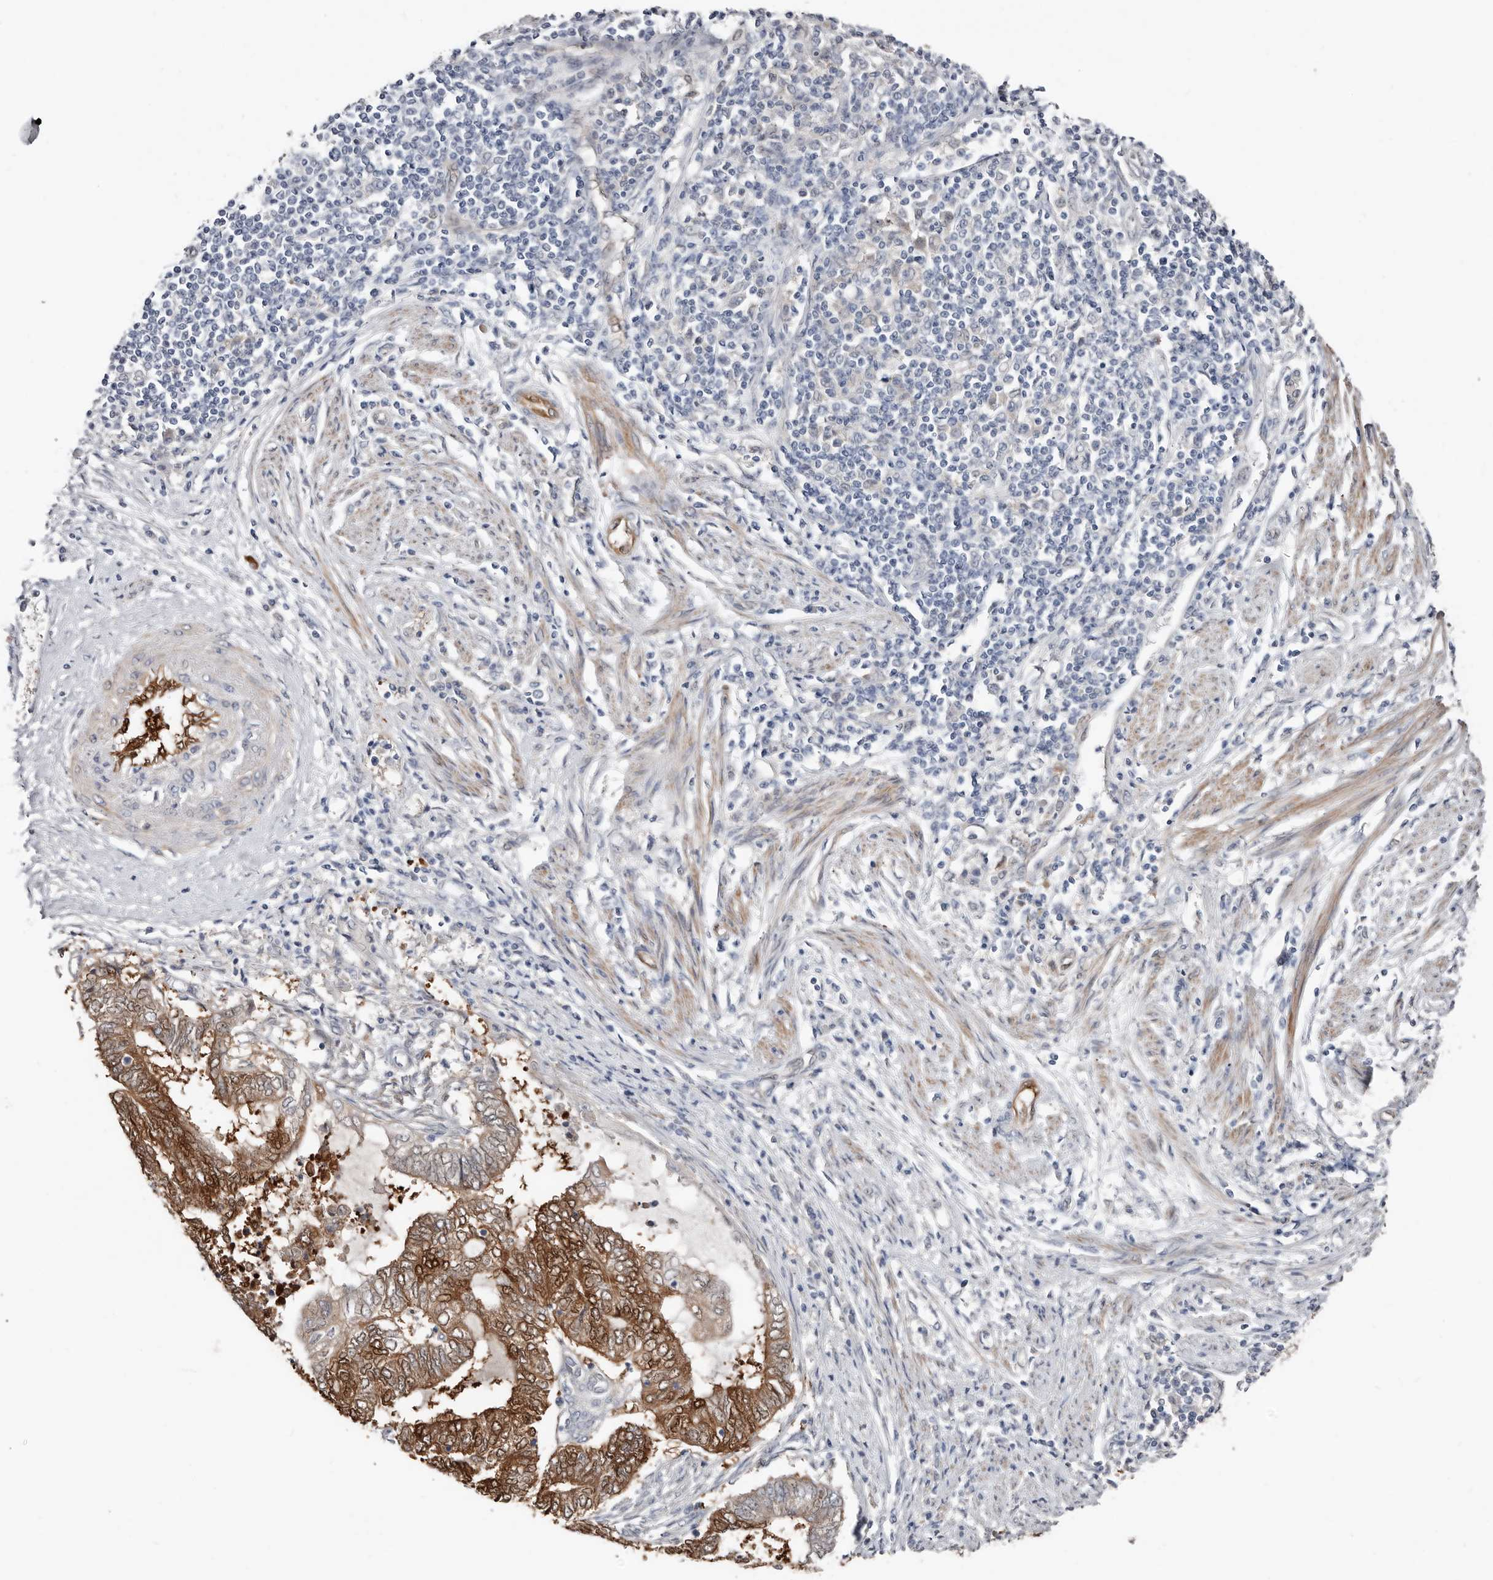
{"staining": {"intensity": "strong", "quantity": ">75%", "location": "cytoplasmic/membranous"}, "tissue": "endometrial cancer", "cell_type": "Tumor cells", "image_type": "cancer", "snomed": [{"axis": "morphology", "description": "Adenocarcinoma, NOS"}, {"axis": "topography", "description": "Uterus"}, {"axis": "topography", "description": "Endometrium"}], "caption": "A high amount of strong cytoplasmic/membranous staining is appreciated in about >75% of tumor cells in endometrial cancer (adenocarcinoma) tissue.", "gene": "ASRGL1", "patient": {"sex": "female", "age": 70}}